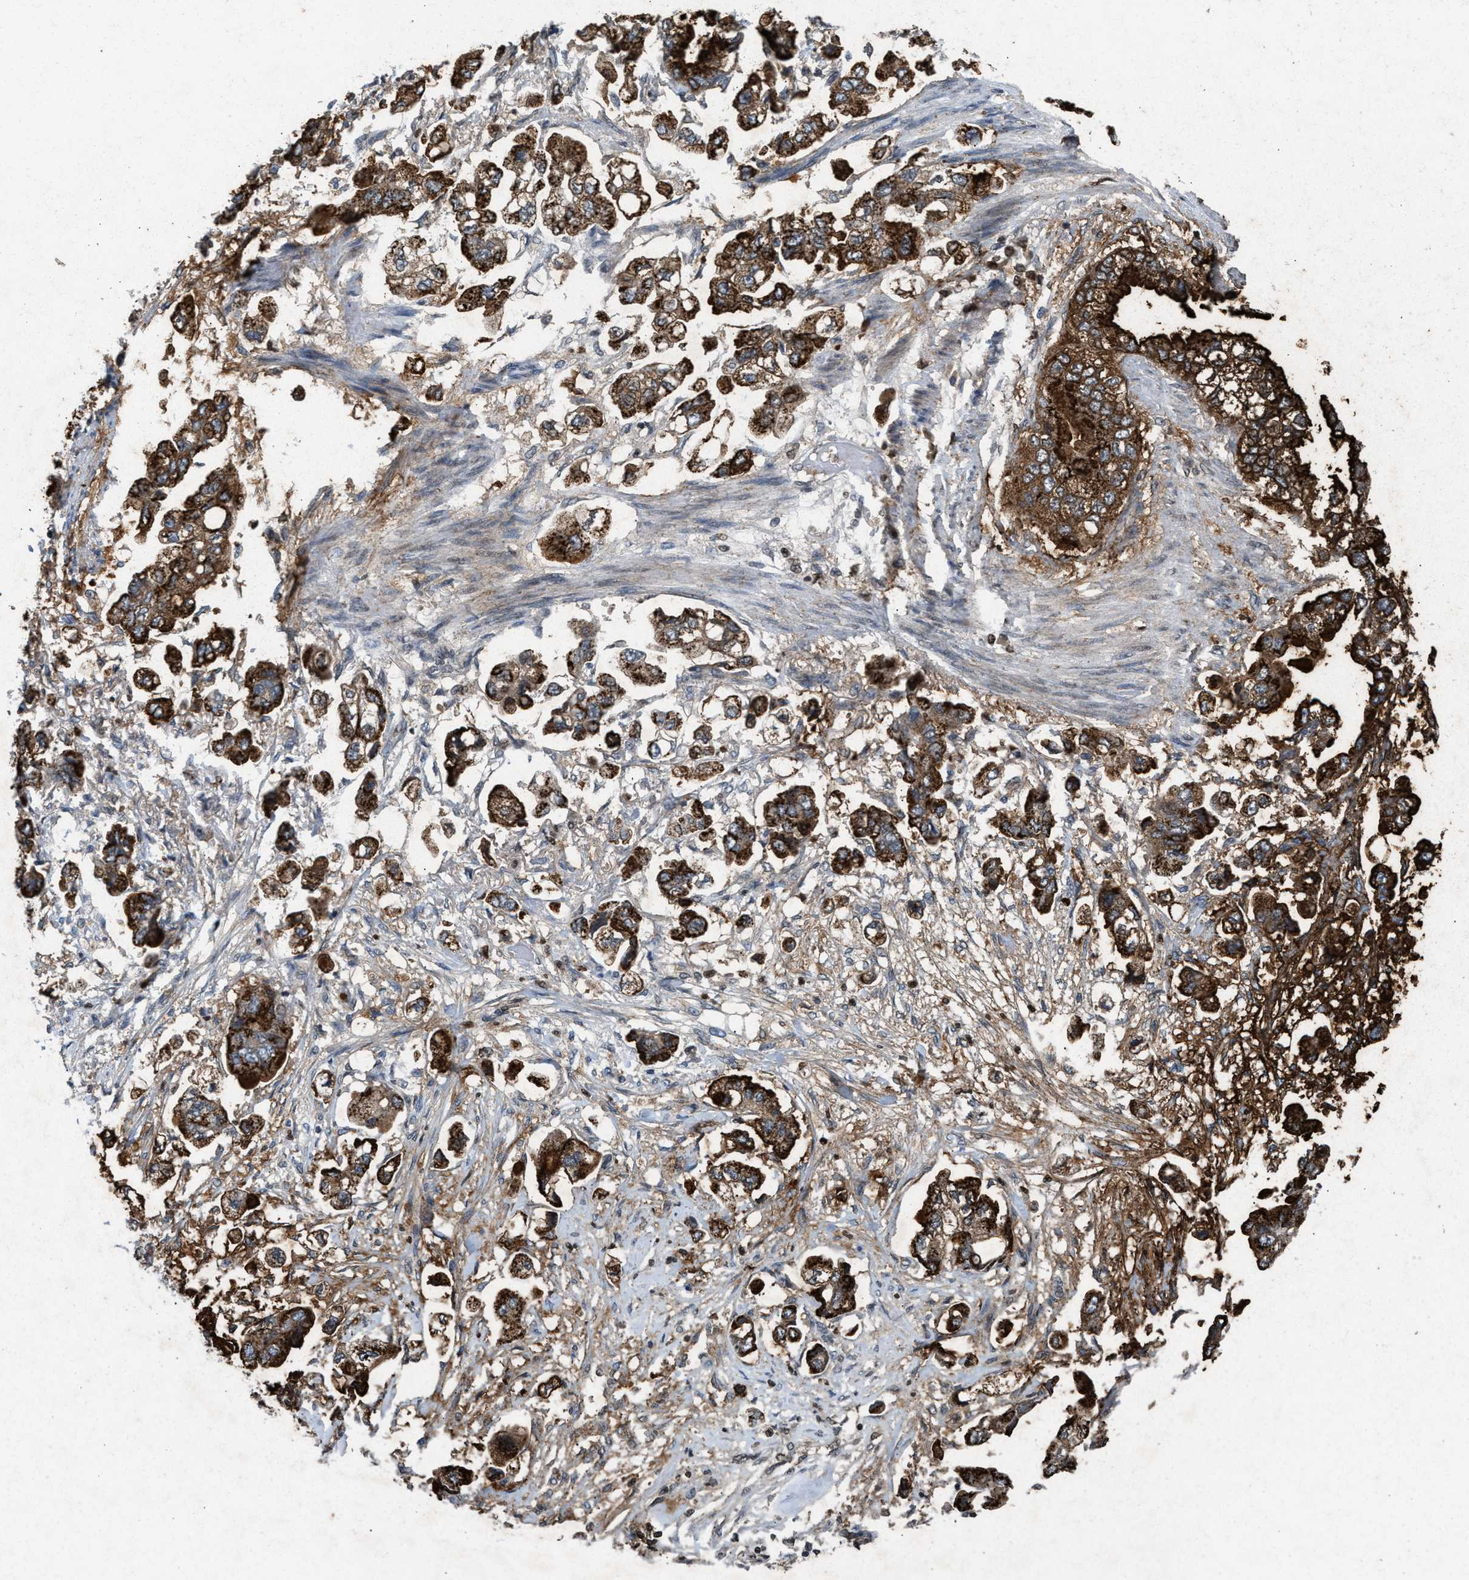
{"staining": {"intensity": "strong", "quantity": ">75%", "location": "cytoplasmic/membranous"}, "tissue": "stomach cancer", "cell_type": "Tumor cells", "image_type": "cancer", "snomed": [{"axis": "morphology", "description": "Adenocarcinoma, NOS"}, {"axis": "topography", "description": "Stomach"}], "caption": "Immunohistochemical staining of adenocarcinoma (stomach) shows high levels of strong cytoplasmic/membranous protein expression in approximately >75% of tumor cells. (DAB IHC with brightfield microscopy, high magnification).", "gene": "SLC5A5", "patient": {"sex": "male", "age": 62}}